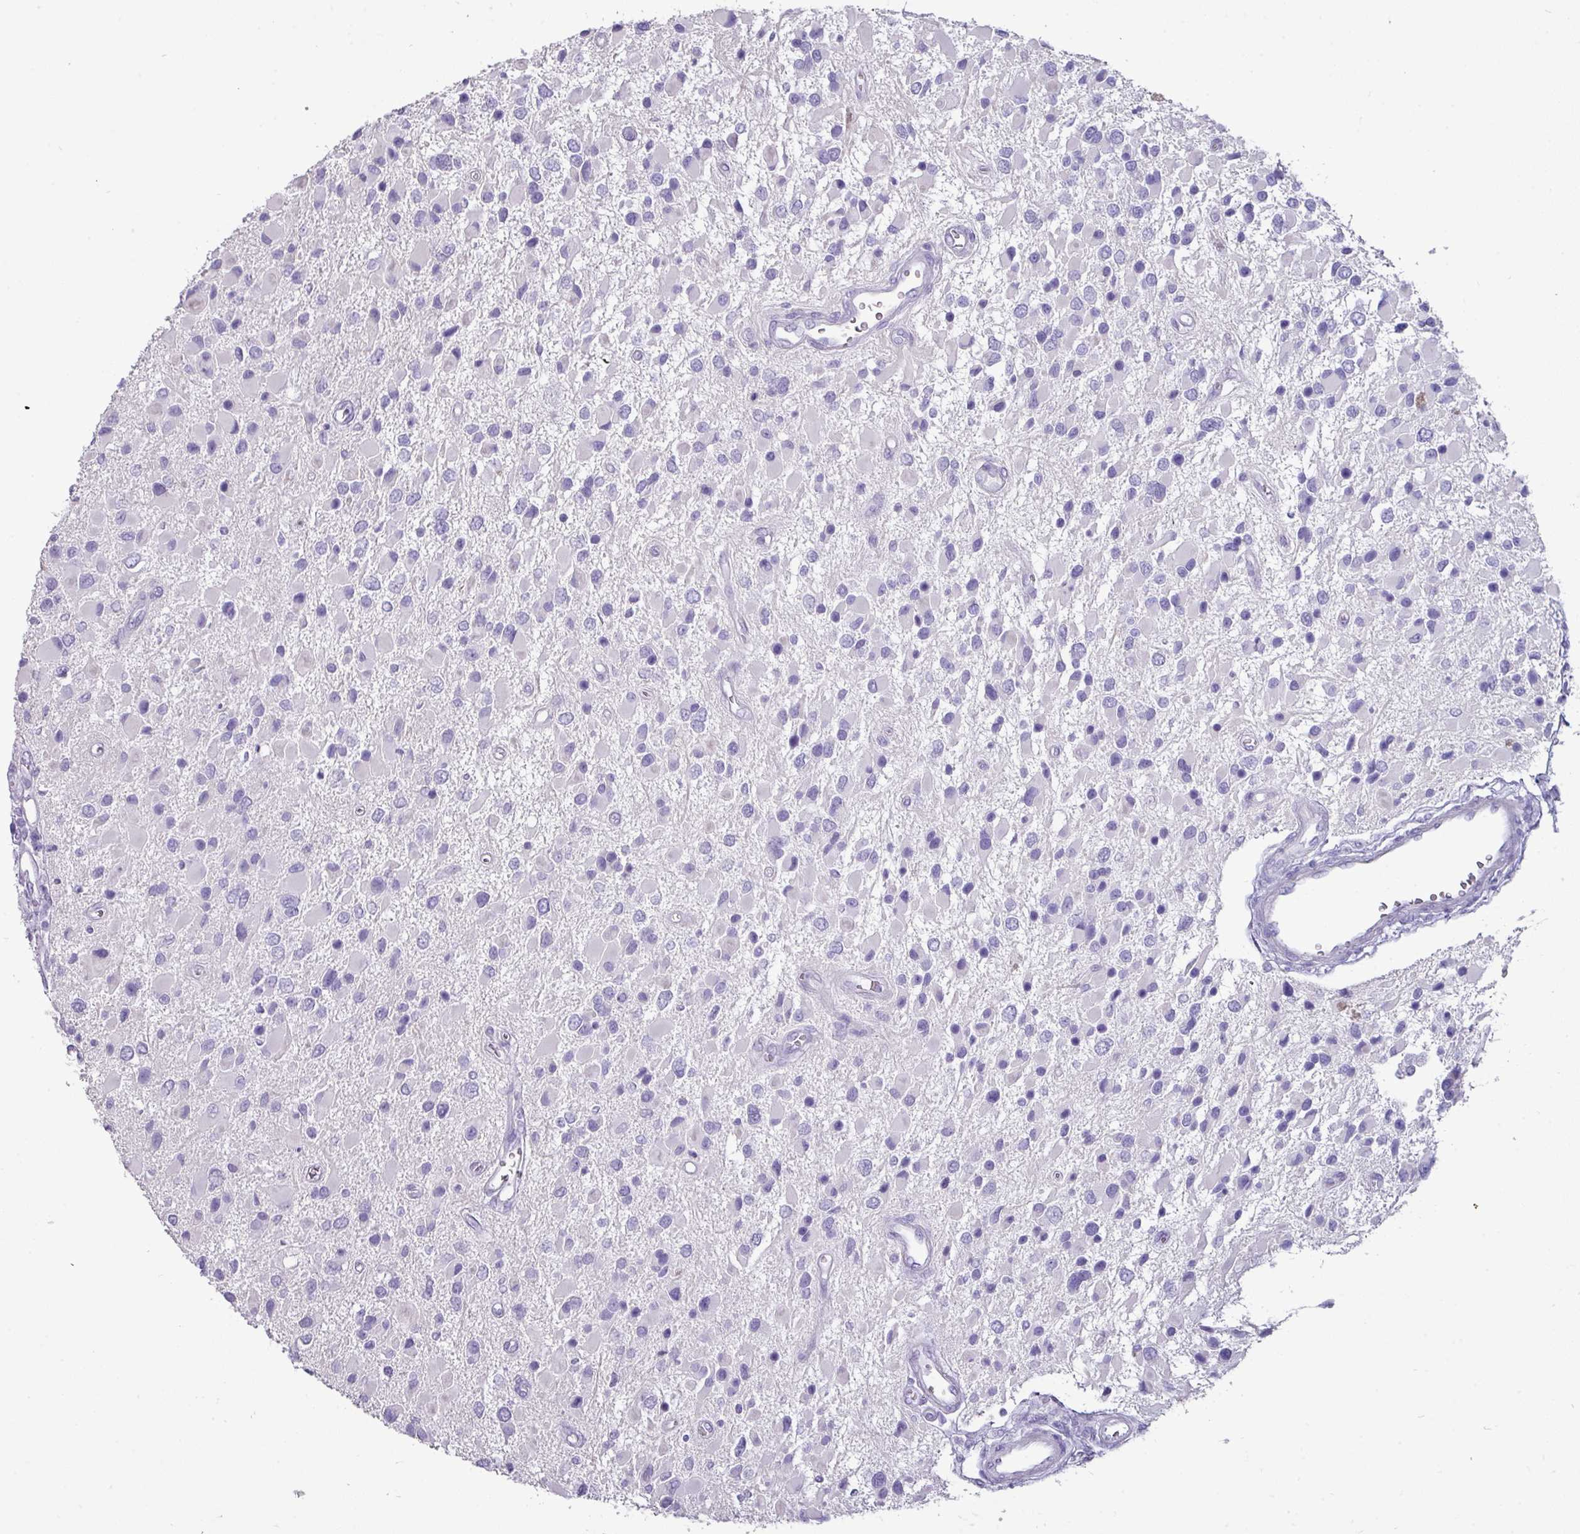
{"staining": {"intensity": "negative", "quantity": "none", "location": "none"}, "tissue": "glioma", "cell_type": "Tumor cells", "image_type": "cancer", "snomed": [{"axis": "morphology", "description": "Glioma, malignant, High grade"}, {"axis": "topography", "description": "Brain"}], "caption": "Human high-grade glioma (malignant) stained for a protein using immunohistochemistry displays no staining in tumor cells.", "gene": "GSTA3", "patient": {"sex": "male", "age": 53}}